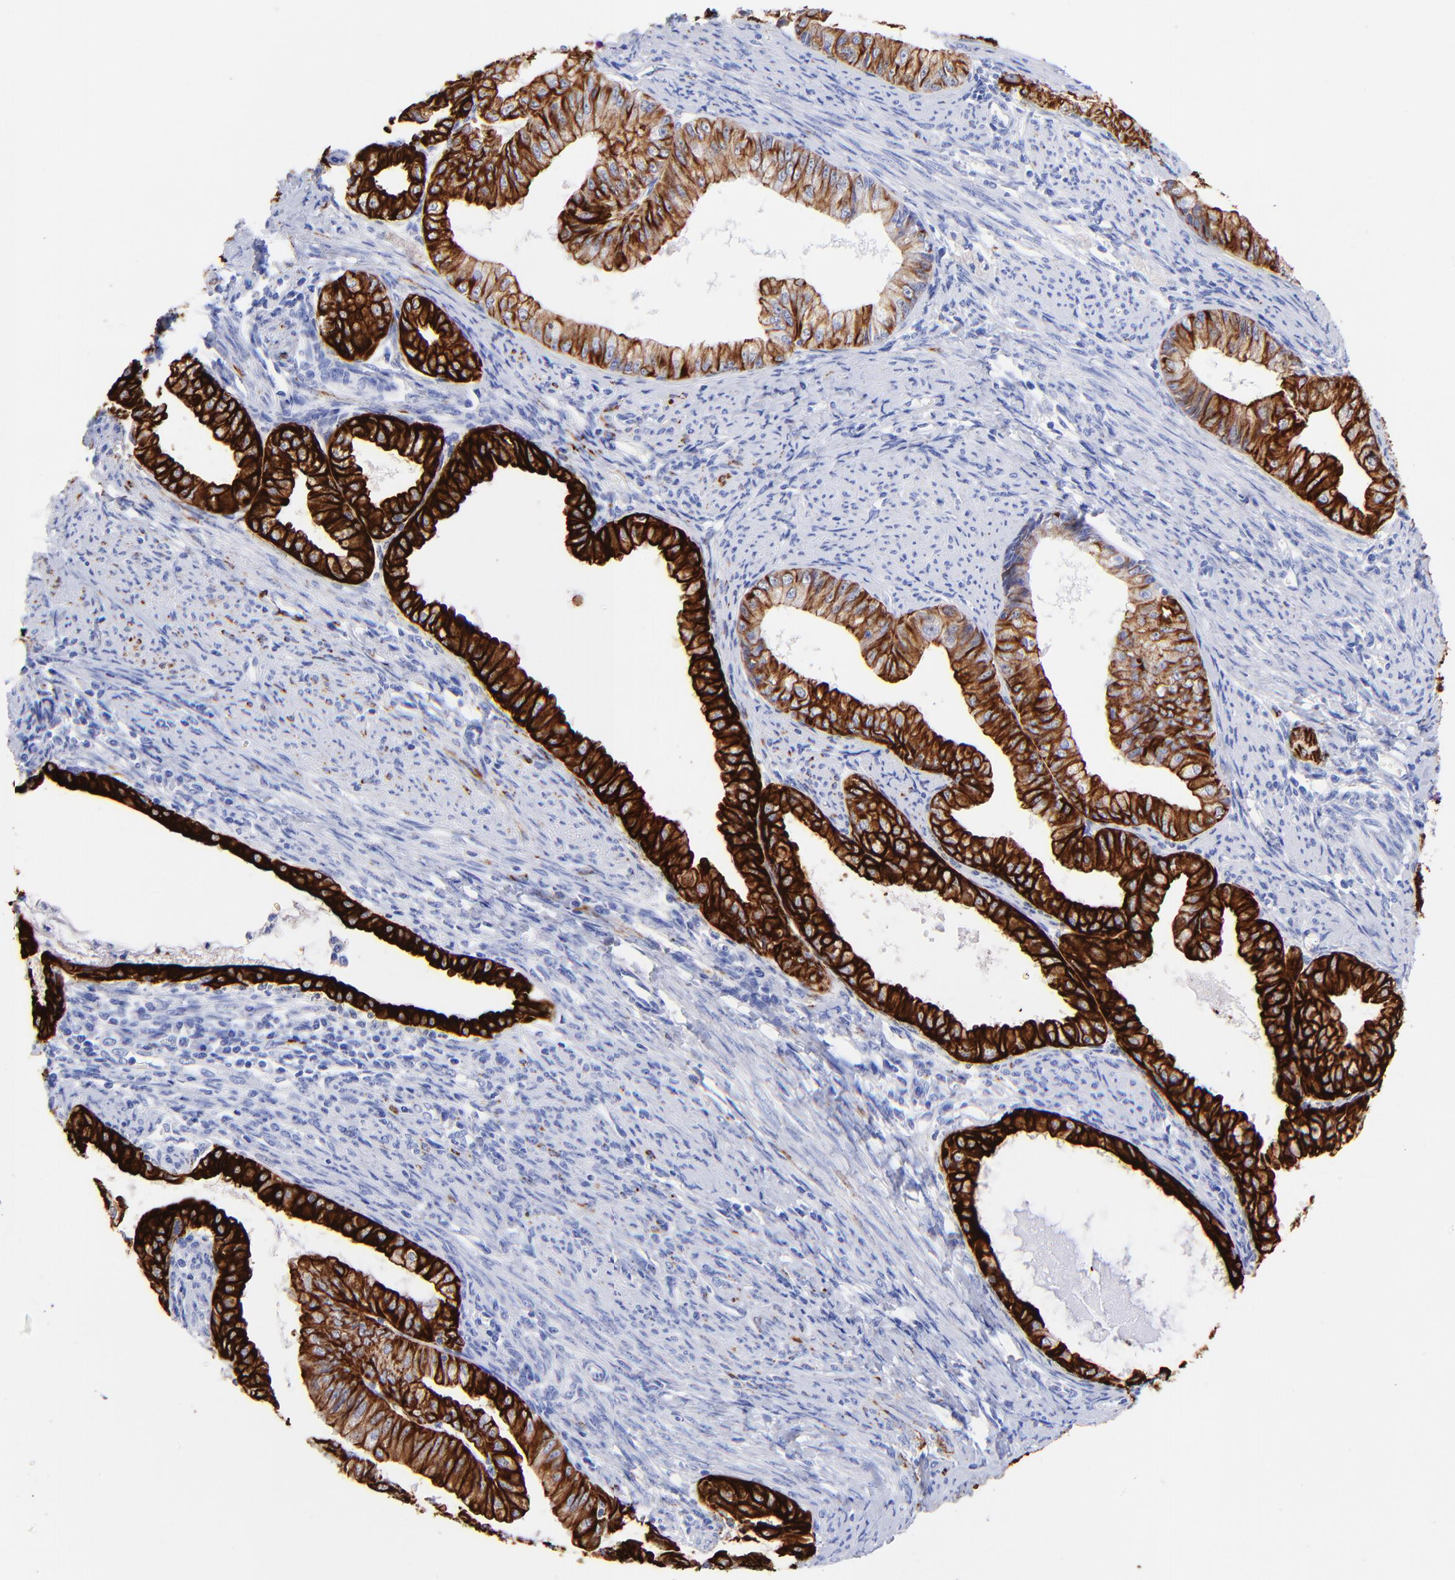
{"staining": {"intensity": "strong", "quantity": ">75%", "location": "cytoplasmic/membranous"}, "tissue": "endometrial cancer", "cell_type": "Tumor cells", "image_type": "cancer", "snomed": [{"axis": "morphology", "description": "Adenocarcinoma, NOS"}, {"axis": "topography", "description": "Endometrium"}], "caption": "The immunohistochemical stain labels strong cytoplasmic/membranous expression in tumor cells of adenocarcinoma (endometrial) tissue. The staining is performed using DAB (3,3'-diaminobenzidine) brown chromogen to label protein expression. The nuclei are counter-stained blue using hematoxylin.", "gene": "KRT19", "patient": {"sex": "female", "age": 76}}